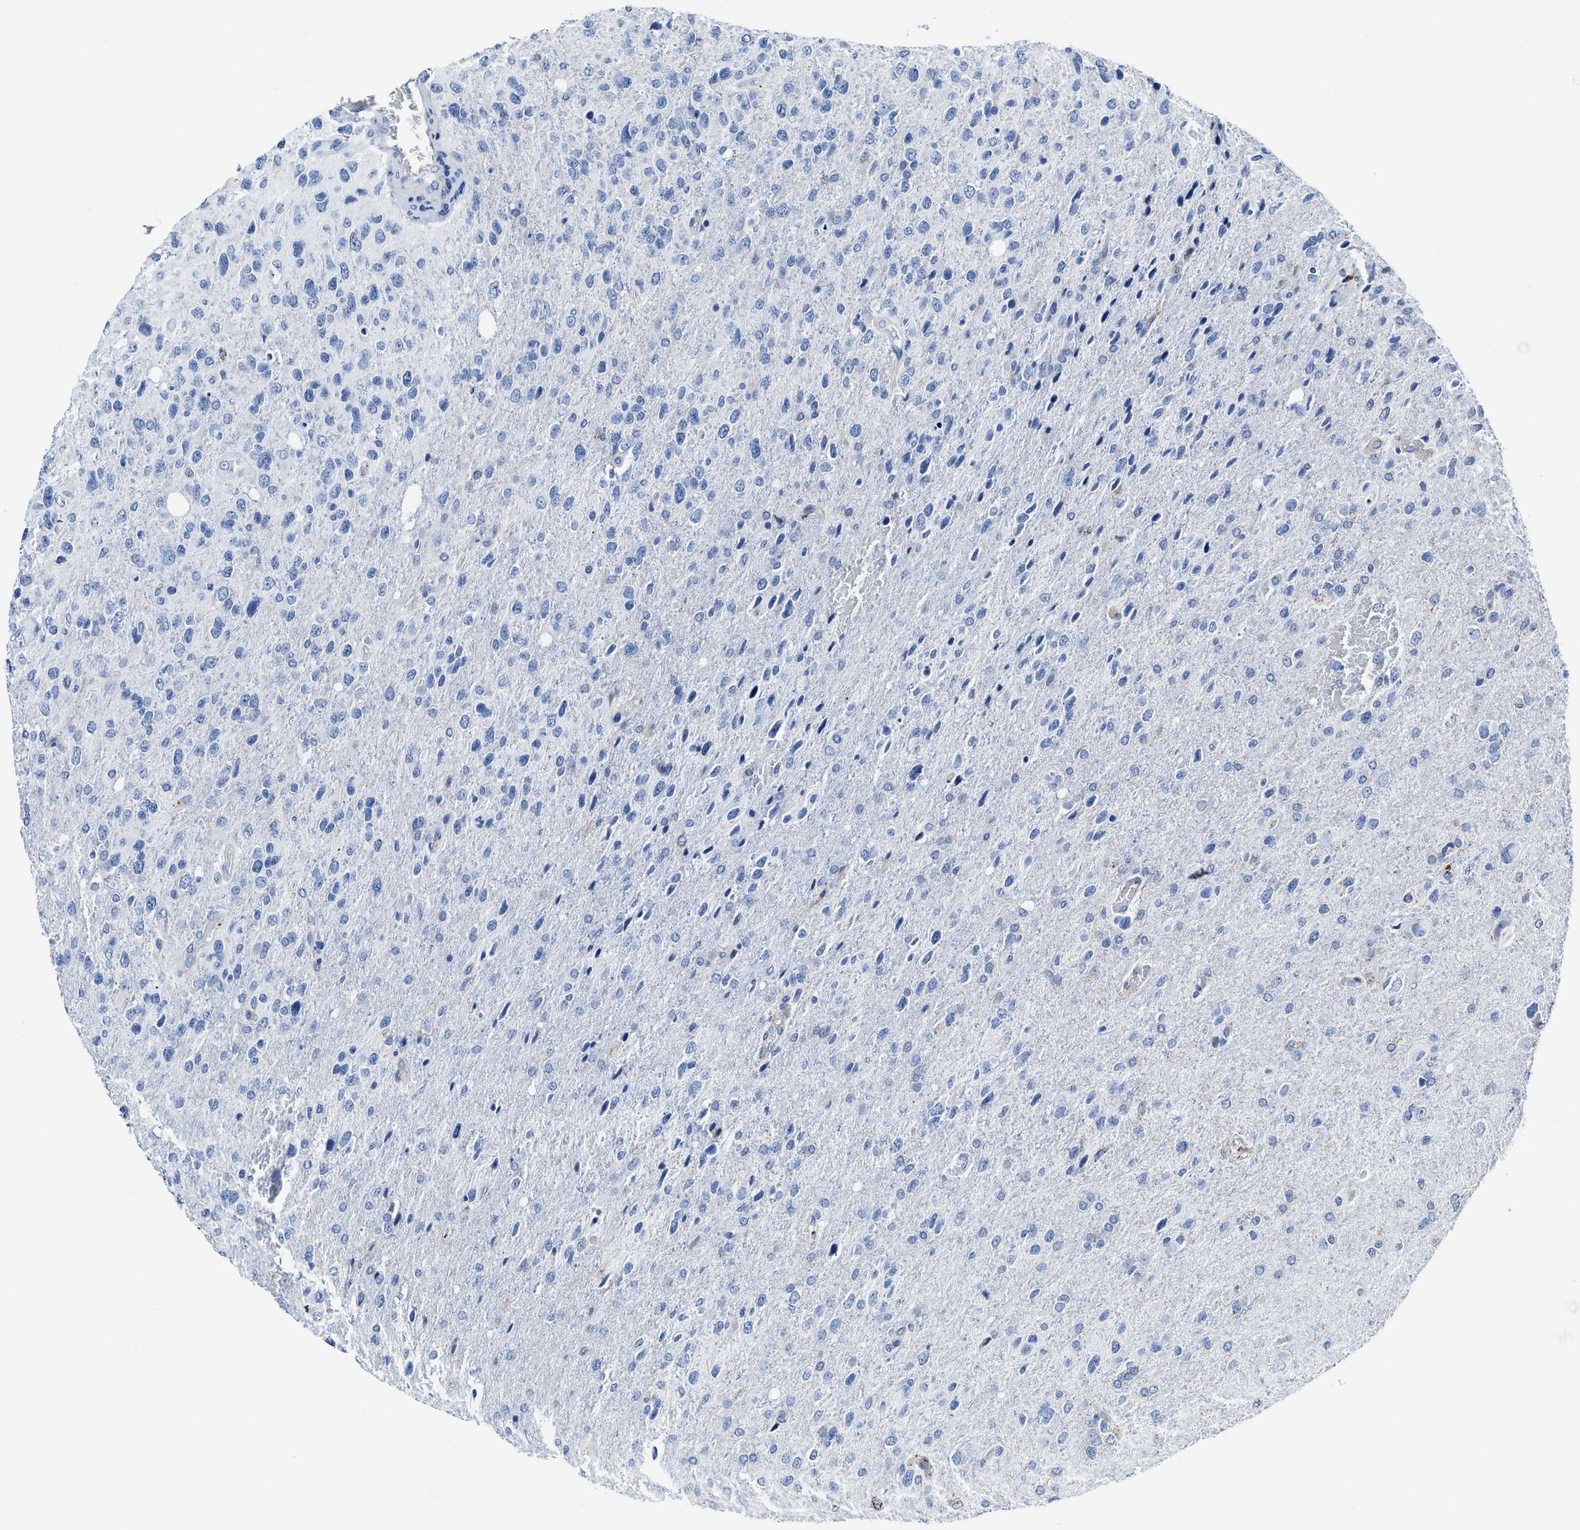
{"staining": {"intensity": "negative", "quantity": "none", "location": "none"}, "tissue": "glioma", "cell_type": "Tumor cells", "image_type": "cancer", "snomed": [{"axis": "morphology", "description": "Glioma, malignant, High grade"}, {"axis": "topography", "description": "Brain"}], "caption": "An image of human malignant glioma (high-grade) is negative for staining in tumor cells. (Brightfield microscopy of DAB (3,3'-diaminobenzidine) immunohistochemistry at high magnification).", "gene": "KCNMB3", "patient": {"sex": "female", "age": 58}}